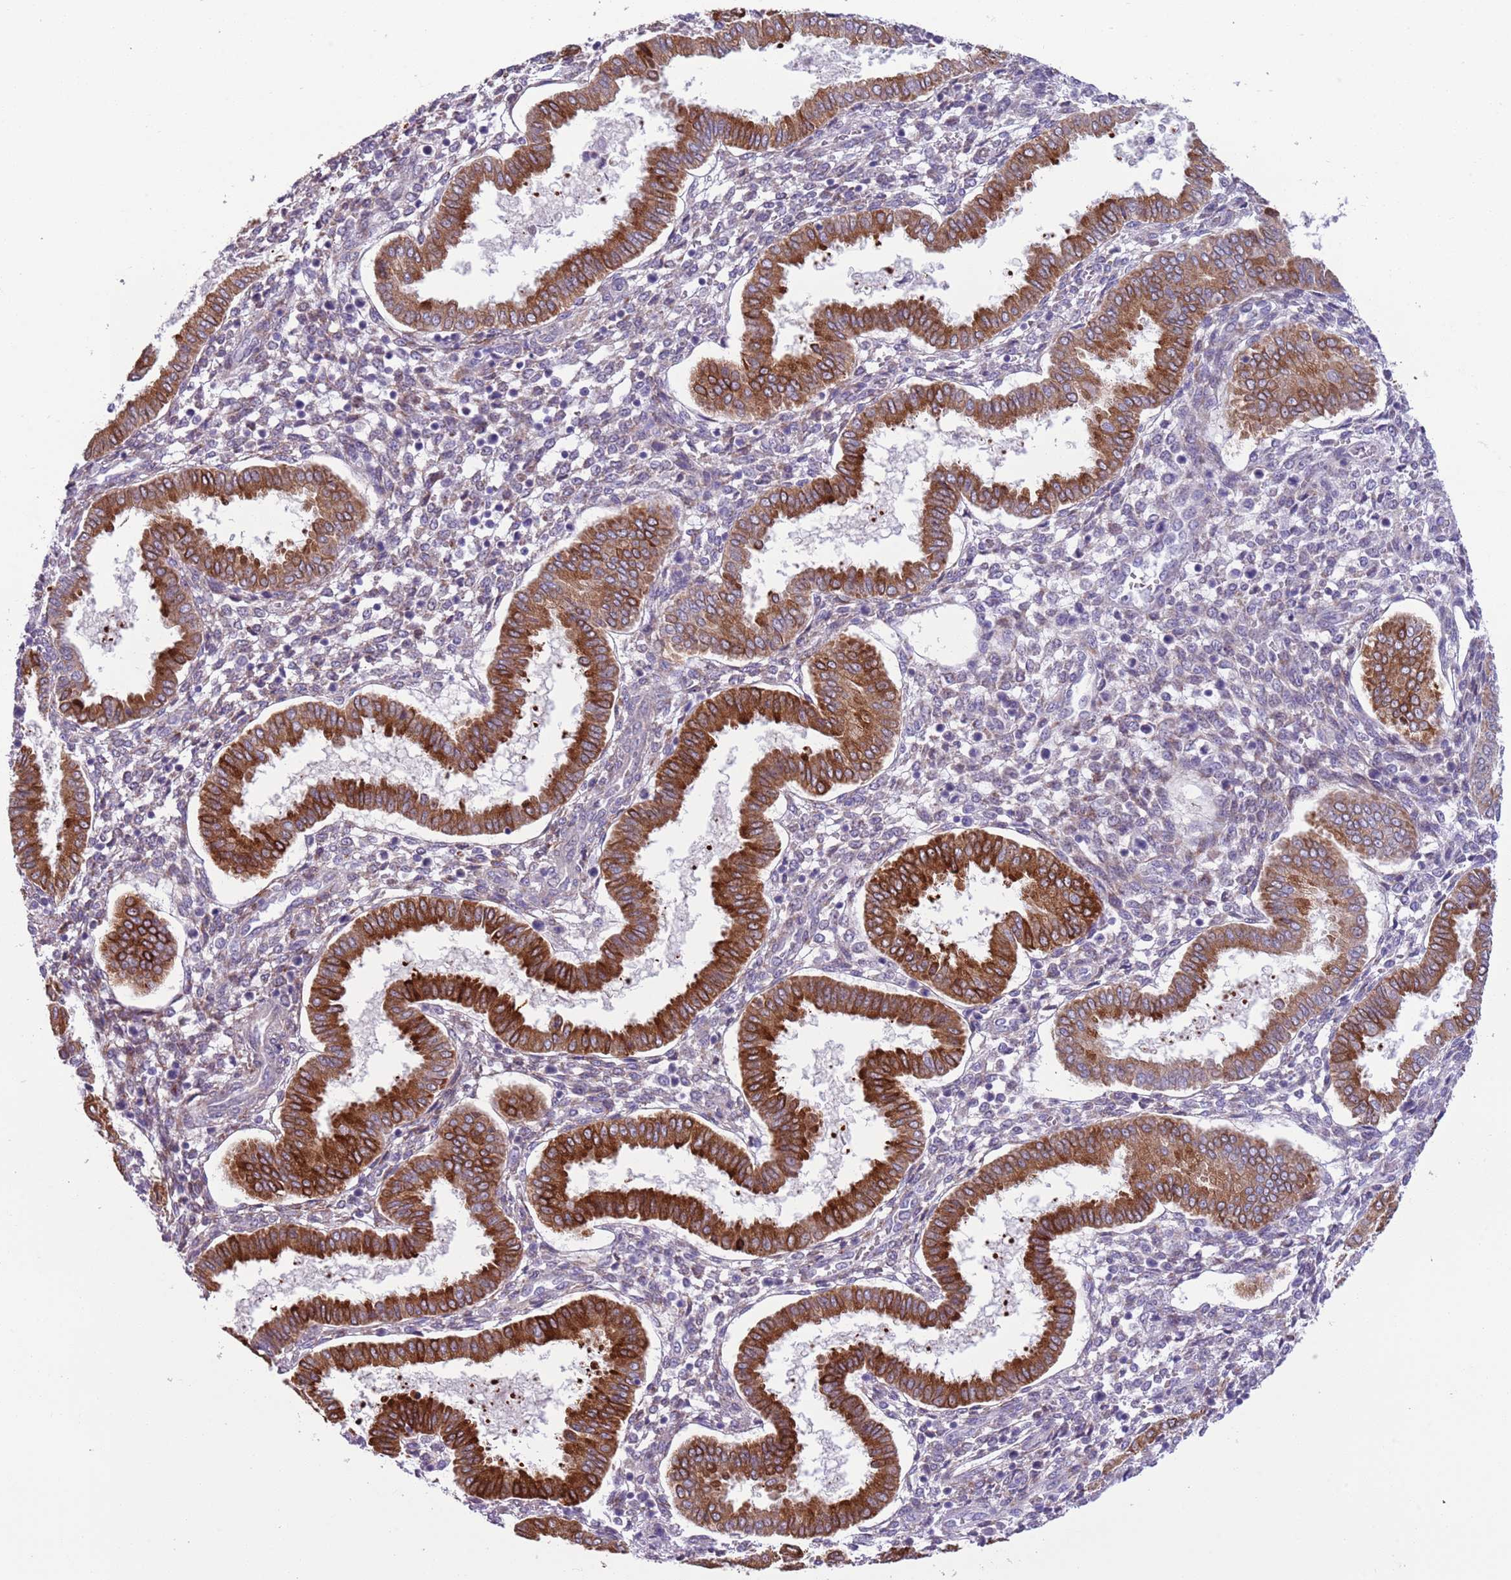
{"staining": {"intensity": "weak", "quantity": "<25%", "location": "cytoplasmic/membranous"}, "tissue": "endometrium", "cell_type": "Cells in endometrial stroma", "image_type": "normal", "snomed": [{"axis": "morphology", "description": "Normal tissue, NOS"}, {"axis": "topography", "description": "Endometrium"}], "caption": "An IHC photomicrograph of unremarkable endometrium is shown. There is no staining in cells in endometrial stroma of endometrium. (DAB immunohistochemistry visualized using brightfield microscopy, high magnification).", "gene": "MRPL32", "patient": {"sex": "female", "age": 24}}